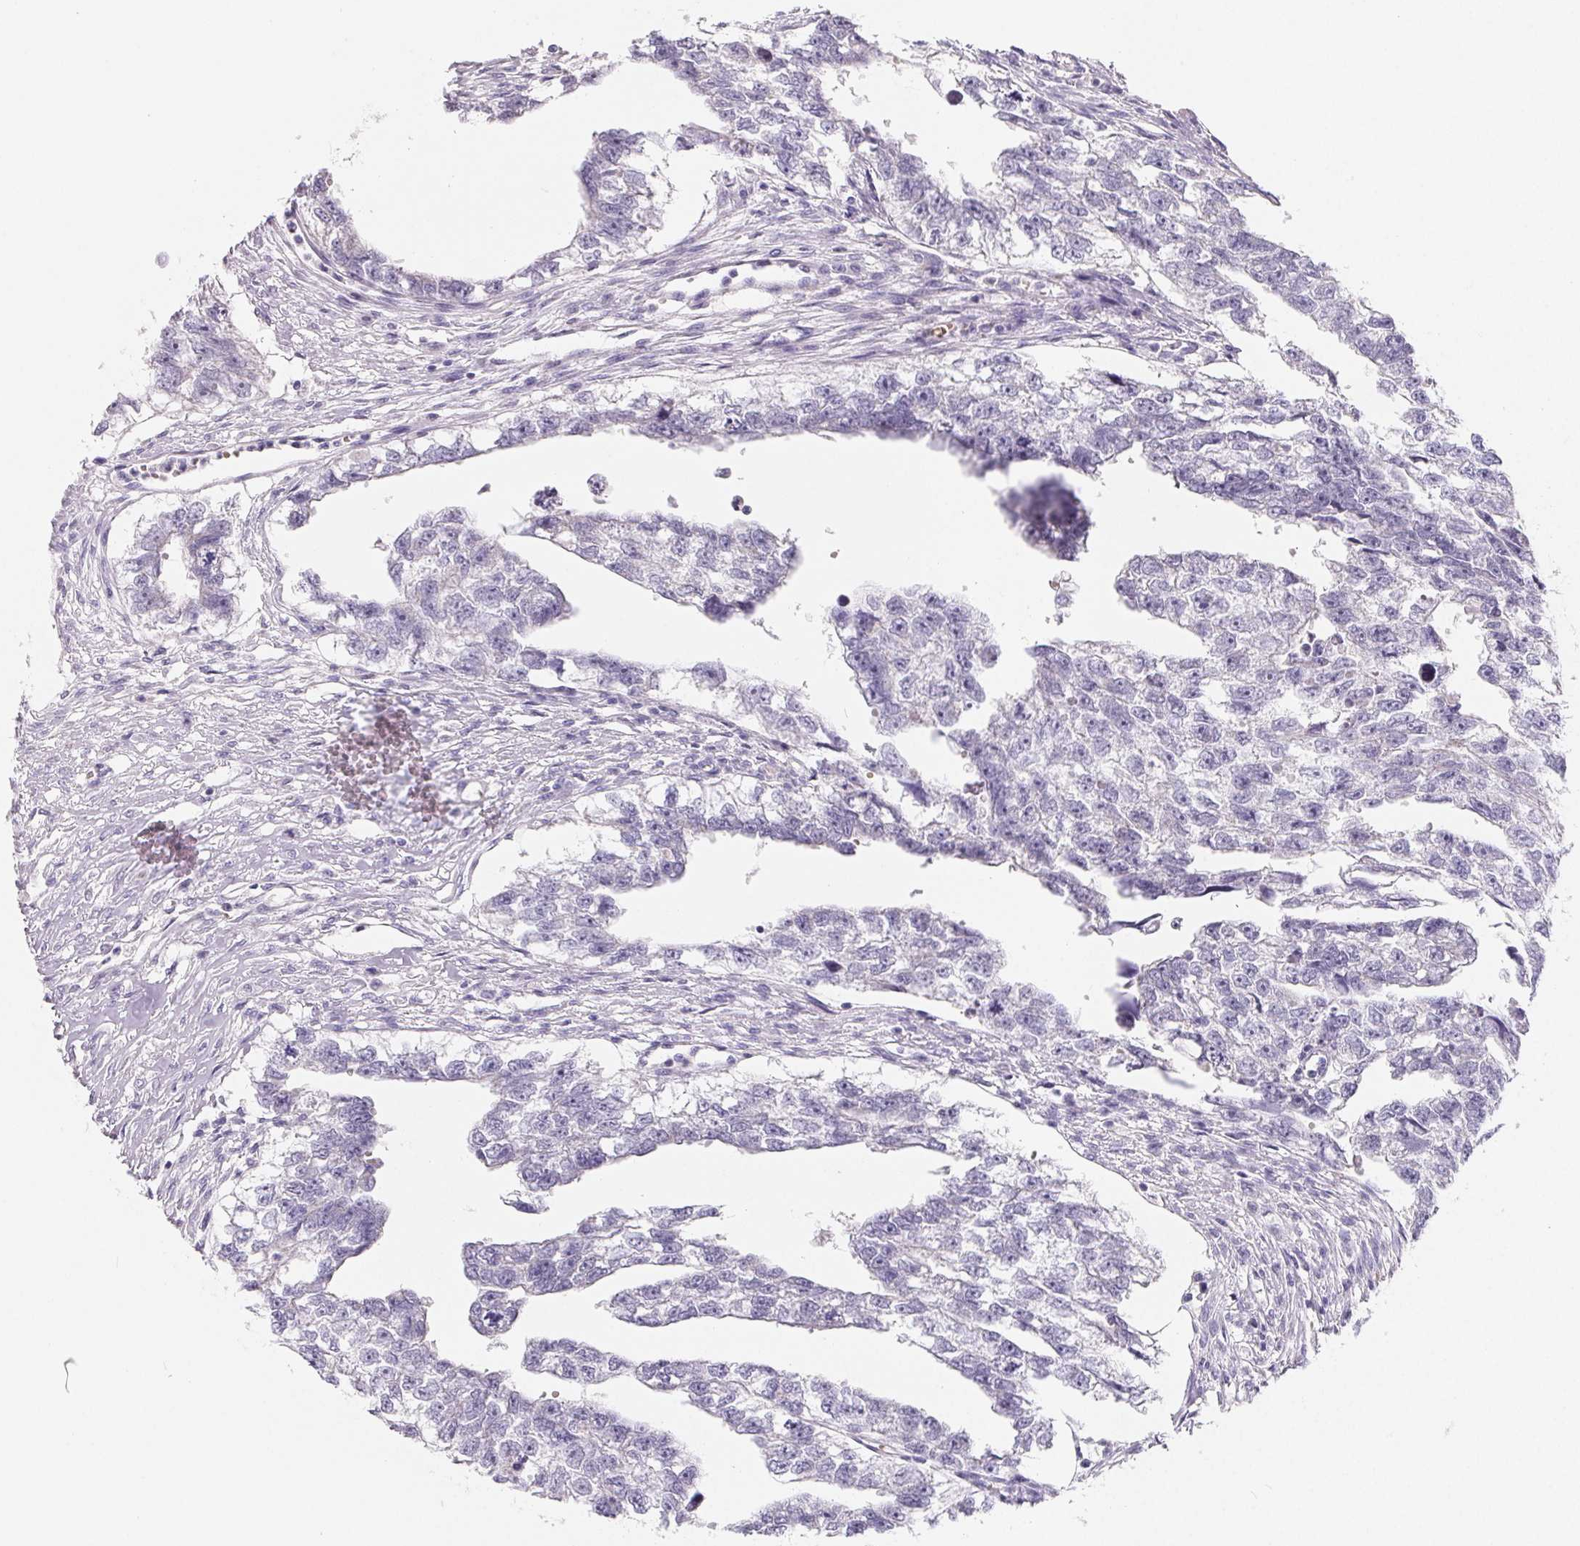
{"staining": {"intensity": "negative", "quantity": "none", "location": "none"}, "tissue": "testis cancer", "cell_type": "Tumor cells", "image_type": "cancer", "snomed": [{"axis": "morphology", "description": "Carcinoma, Embryonal, NOS"}, {"axis": "morphology", "description": "Teratoma, malignant, NOS"}, {"axis": "topography", "description": "Testis"}], "caption": "Testis cancer (embryonal carcinoma) was stained to show a protein in brown. There is no significant positivity in tumor cells.", "gene": "FDX1", "patient": {"sex": "male", "age": 44}}